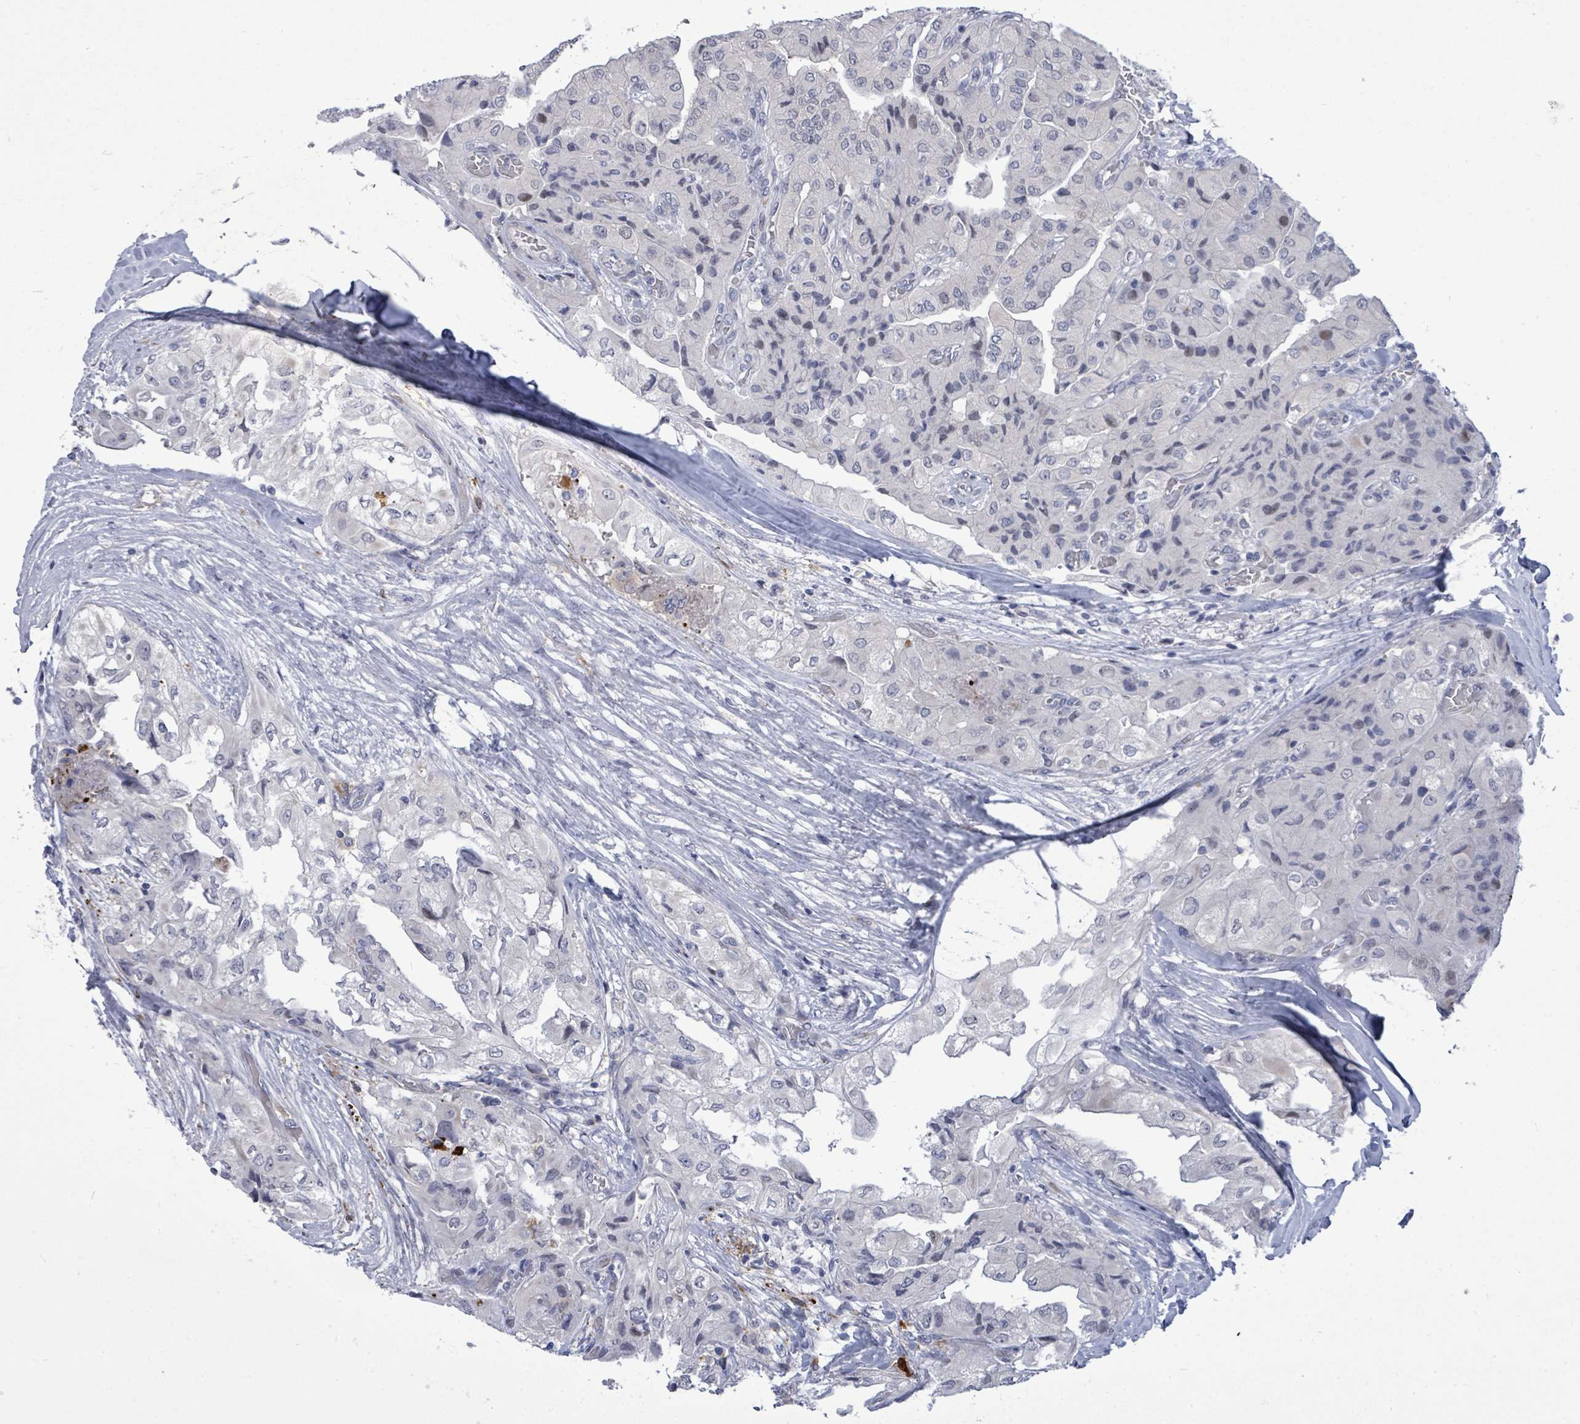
{"staining": {"intensity": "negative", "quantity": "none", "location": "none"}, "tissue": "head and neck cancer", "cell_type": "Tumor cells", "image_type": "cancer", "snomed": [{"axis": "morphology", "description": "Adenocarcinoma, NOS"}, {"axis": "topography", "description": "Head-Neck"}], "caption": "Tumor cells show no significant protein positivity in head and neck cancer.", "gene": "CT45A5", "patient": {"sex": "male", "age": 66}}